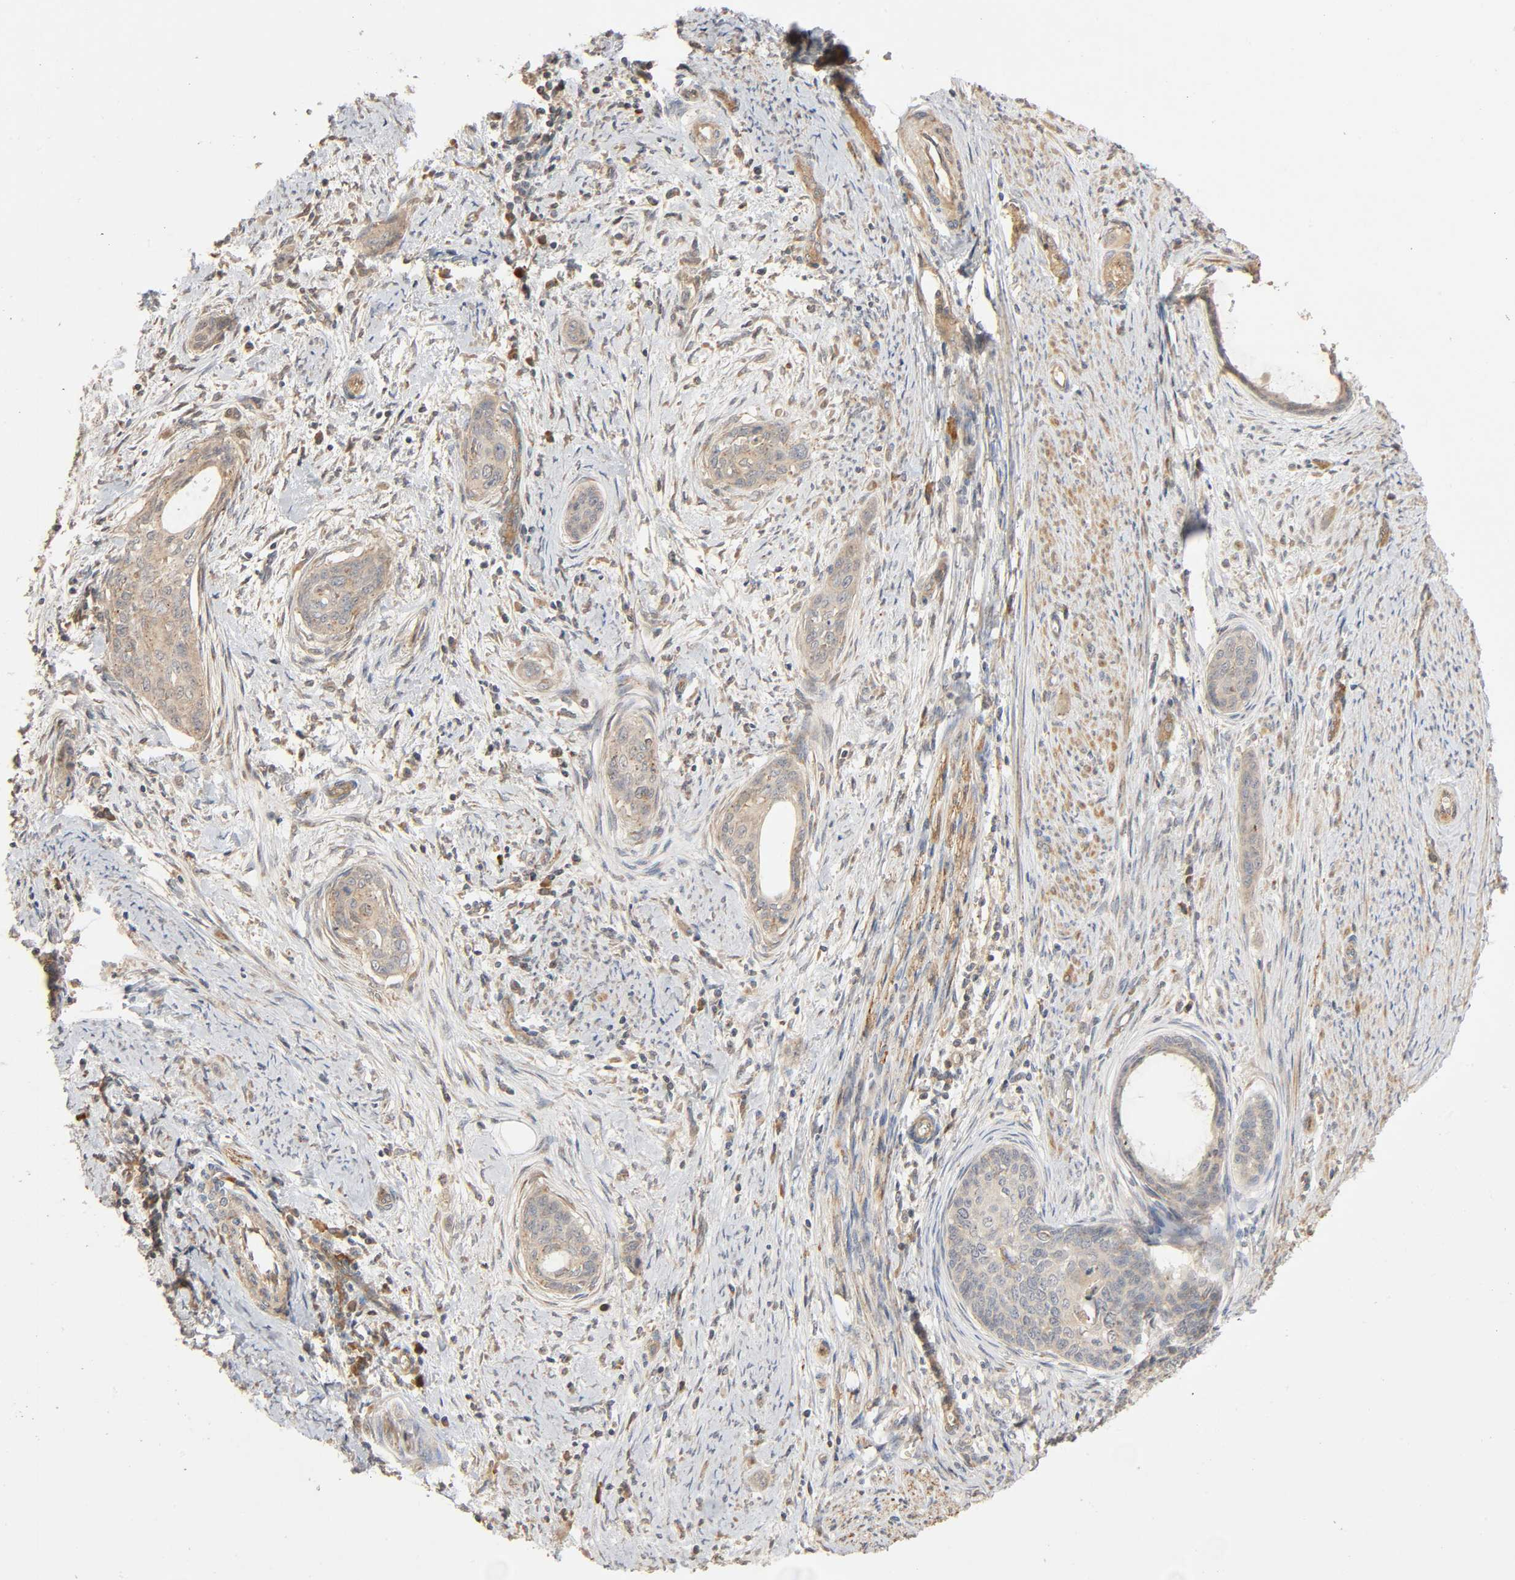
{"staining": {"intensity": "weak", "quantity": "<25%", "location": "cytoplasmic/membranous"}, "tissue": "cervical cancer", "cell_type": "Tumor cells", "image_type": "cancer", "snomed": [{"axis": "morphology", "description": "Squamous cell carcinoma, NOS"}, {"axis": "topography", "description": "Cervix"}], "caption": "This is an immunohistochemistry image of human cervical cancer (squamous cell carcinoma). There is no staining in tumor cells.", "gene": "SGSM1", "patient": {"sex": "female", "age": 33}}